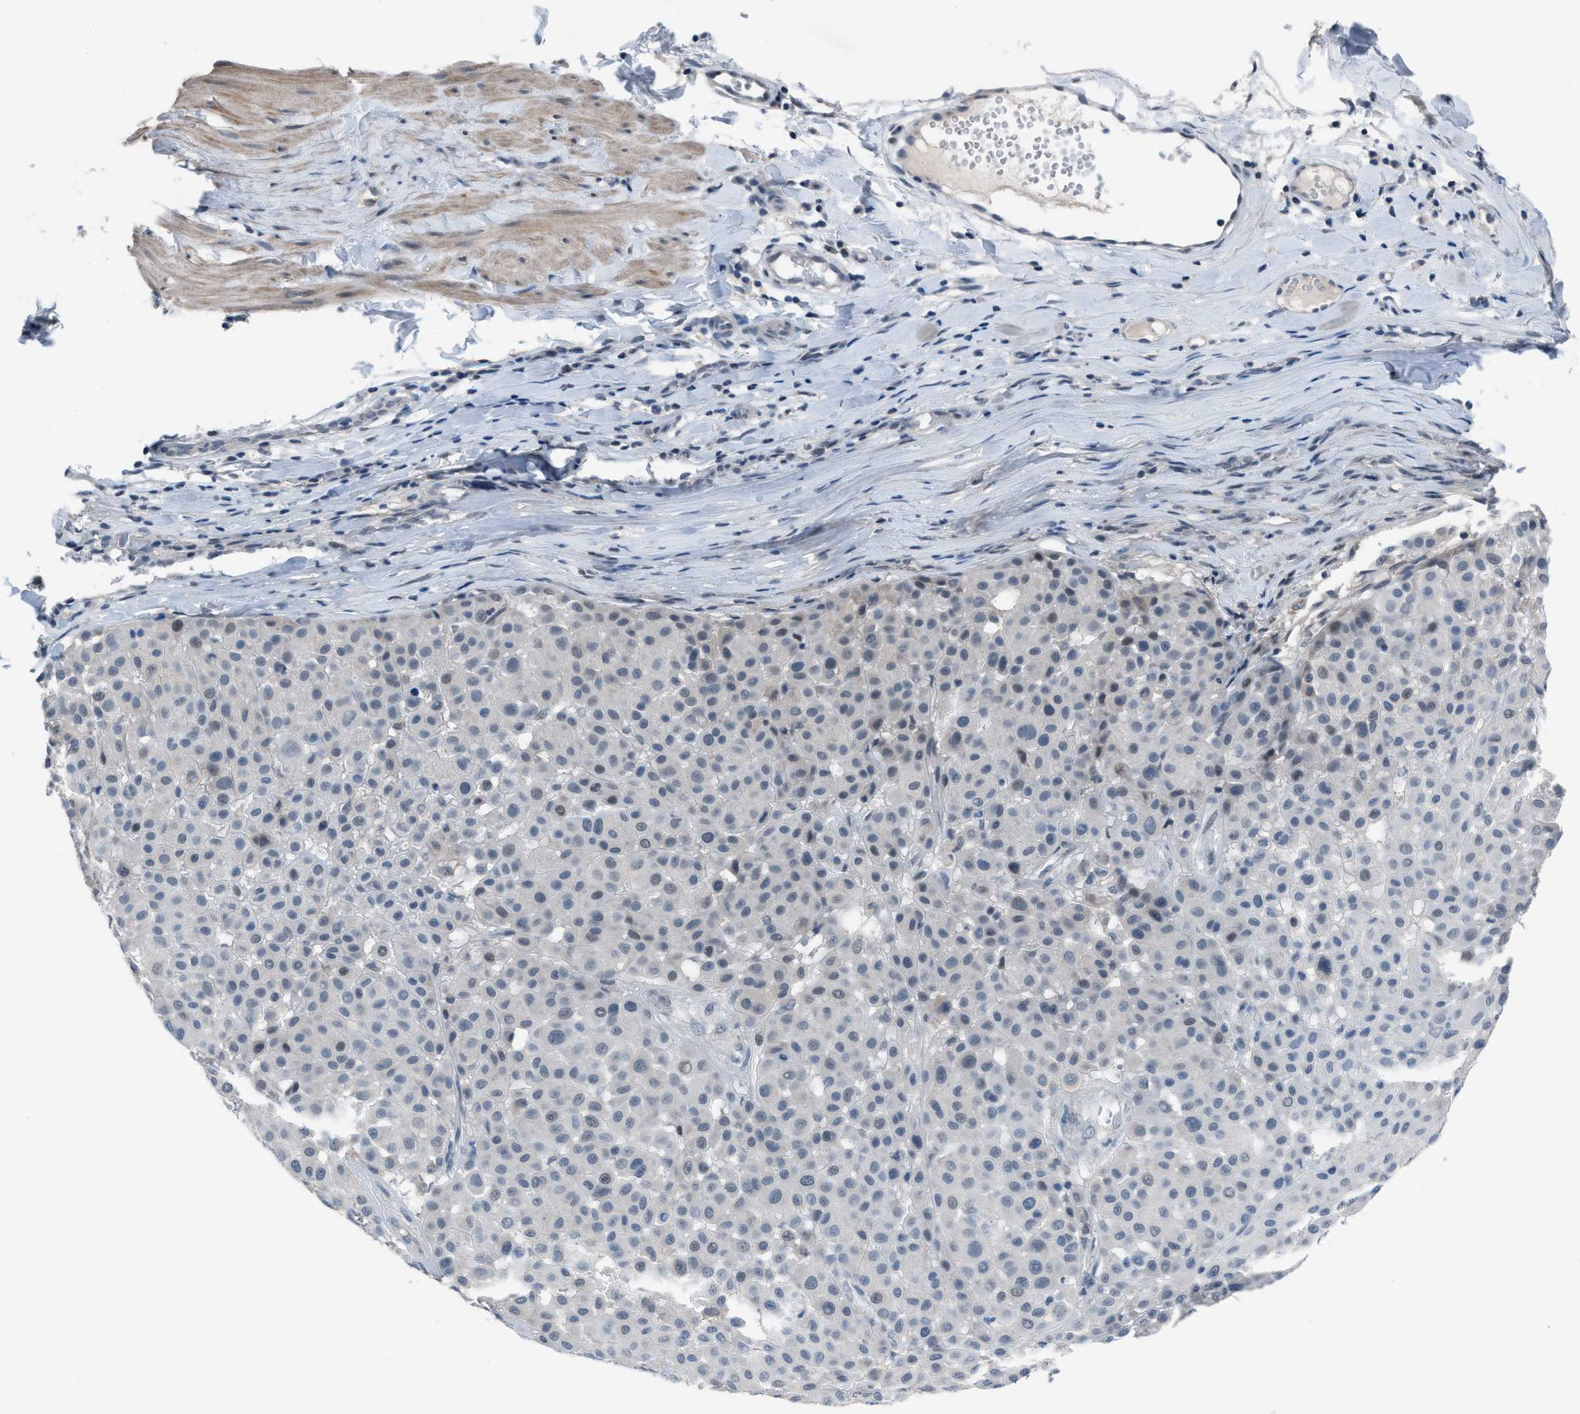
{"staining": {"intensity": "negative", "quantity": "none", "location": "none"}, "tissue": "melanoma", "cell_type": "Tumor cells", "image_type": "cancer", "snomed": [{"axis": "morphology", "description": "Malignant melanoma, Metastatic site"}, {"axis": "topography", "description": "Soft tissue"}], "caption": "DAB immunohistochemical staining of human malignant melanoma (metastatic site) exhibits no significant expression in tumor cells.", "gene": "ANAPC11", "patient": {"sex": "male", "age": 41}}